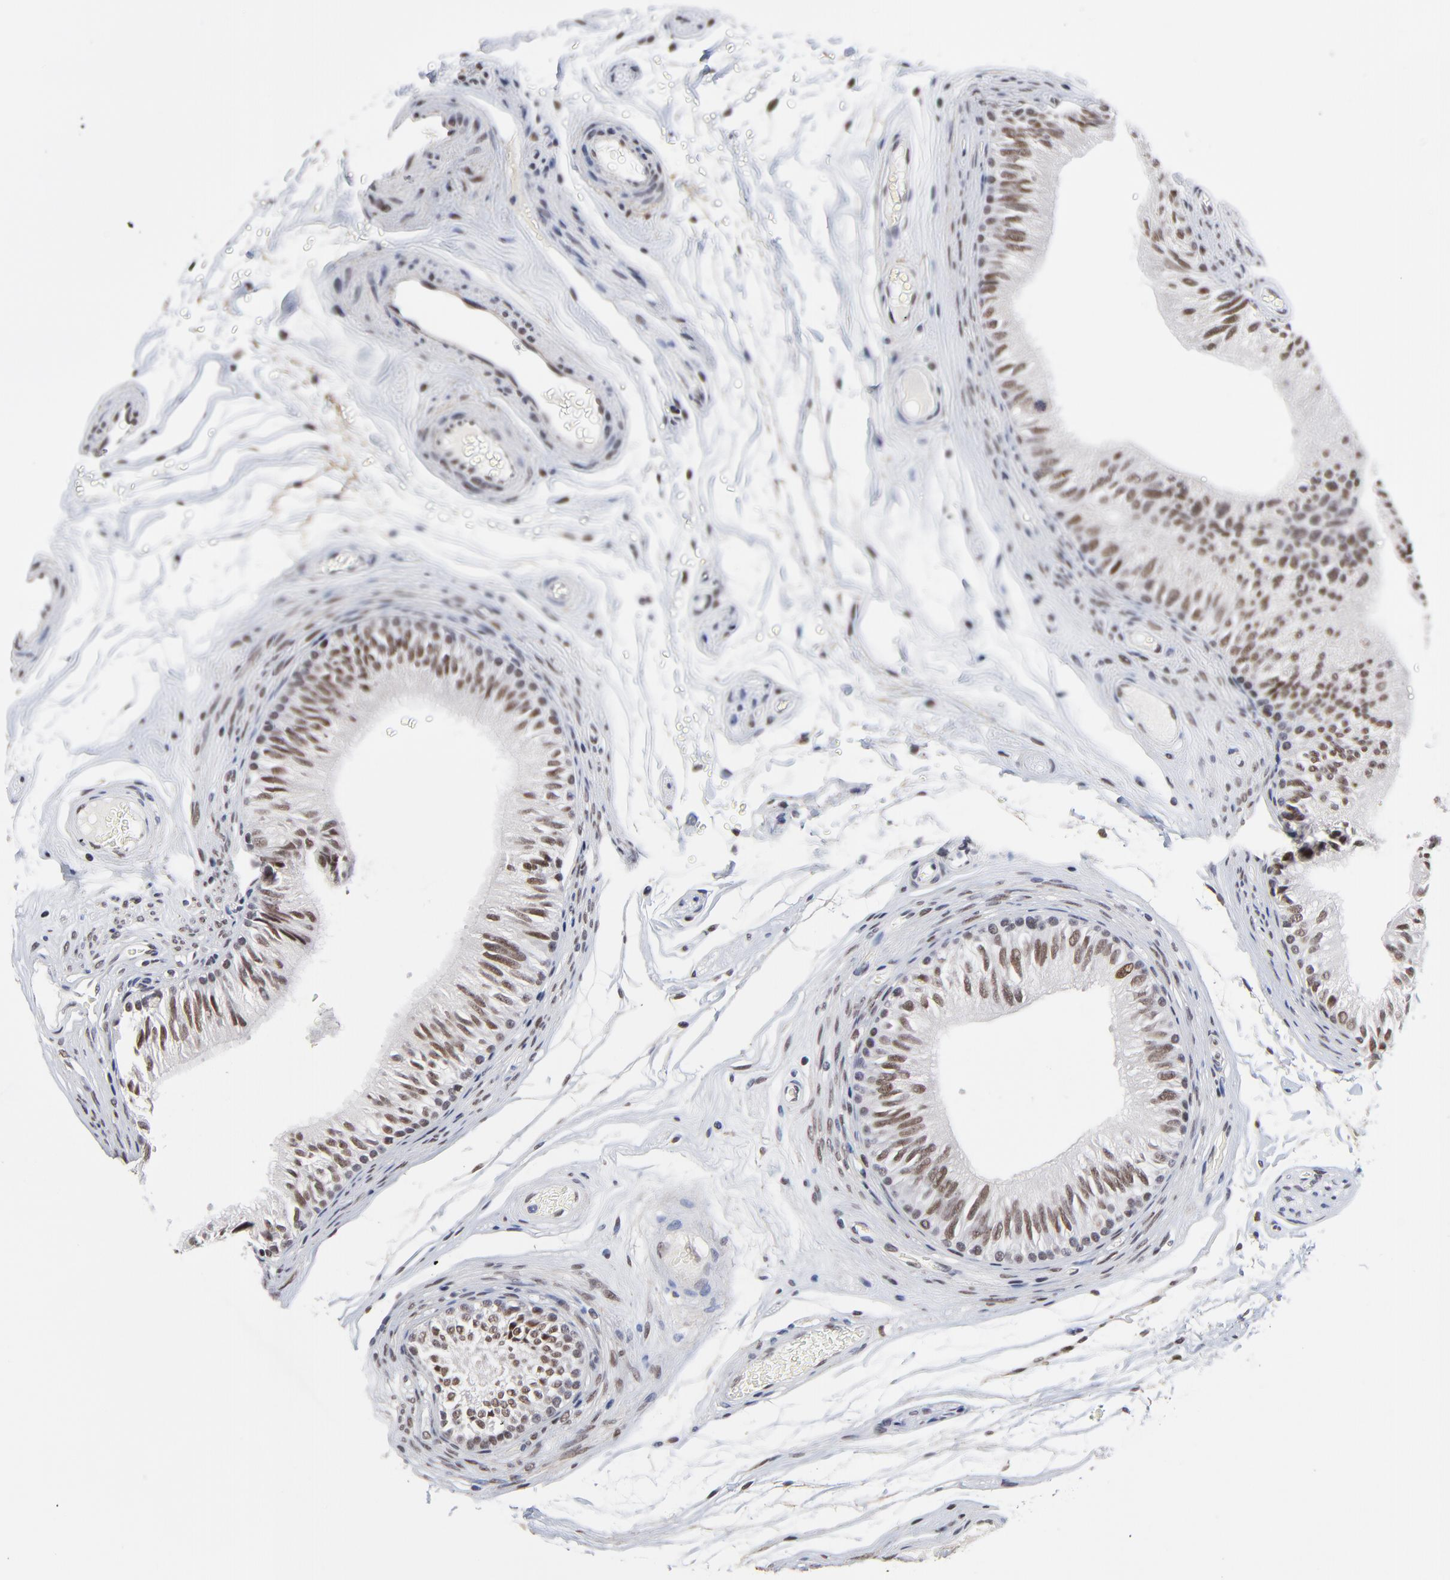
{"staining": {"intensity": "moderate", "quantity": ">75%", "location": "nuclear"}, "tissue": "epididymis", "cell_type": "Glandular cells", "image_type": "normal", "snomed": [{"axis": "morphology", "description": "Normal tissue, NOS"}, {"axis": "topography", "description": "Testis"}, {"axis": "topography", "description": "Epididymis"}], "caption": "DAB (3,3'-diaminobenzidine) immunohistochemical staining of unremarkable human epididymis demonstrates moderate nuclear protein positivity in about >75% of glandular cells. Immunohistochemistry (ihc) stains the protein of interest in brown and the nuclei are stained blue.", "gene": "OGFOD1", "patient": {"sex": "male", "age": 36}}